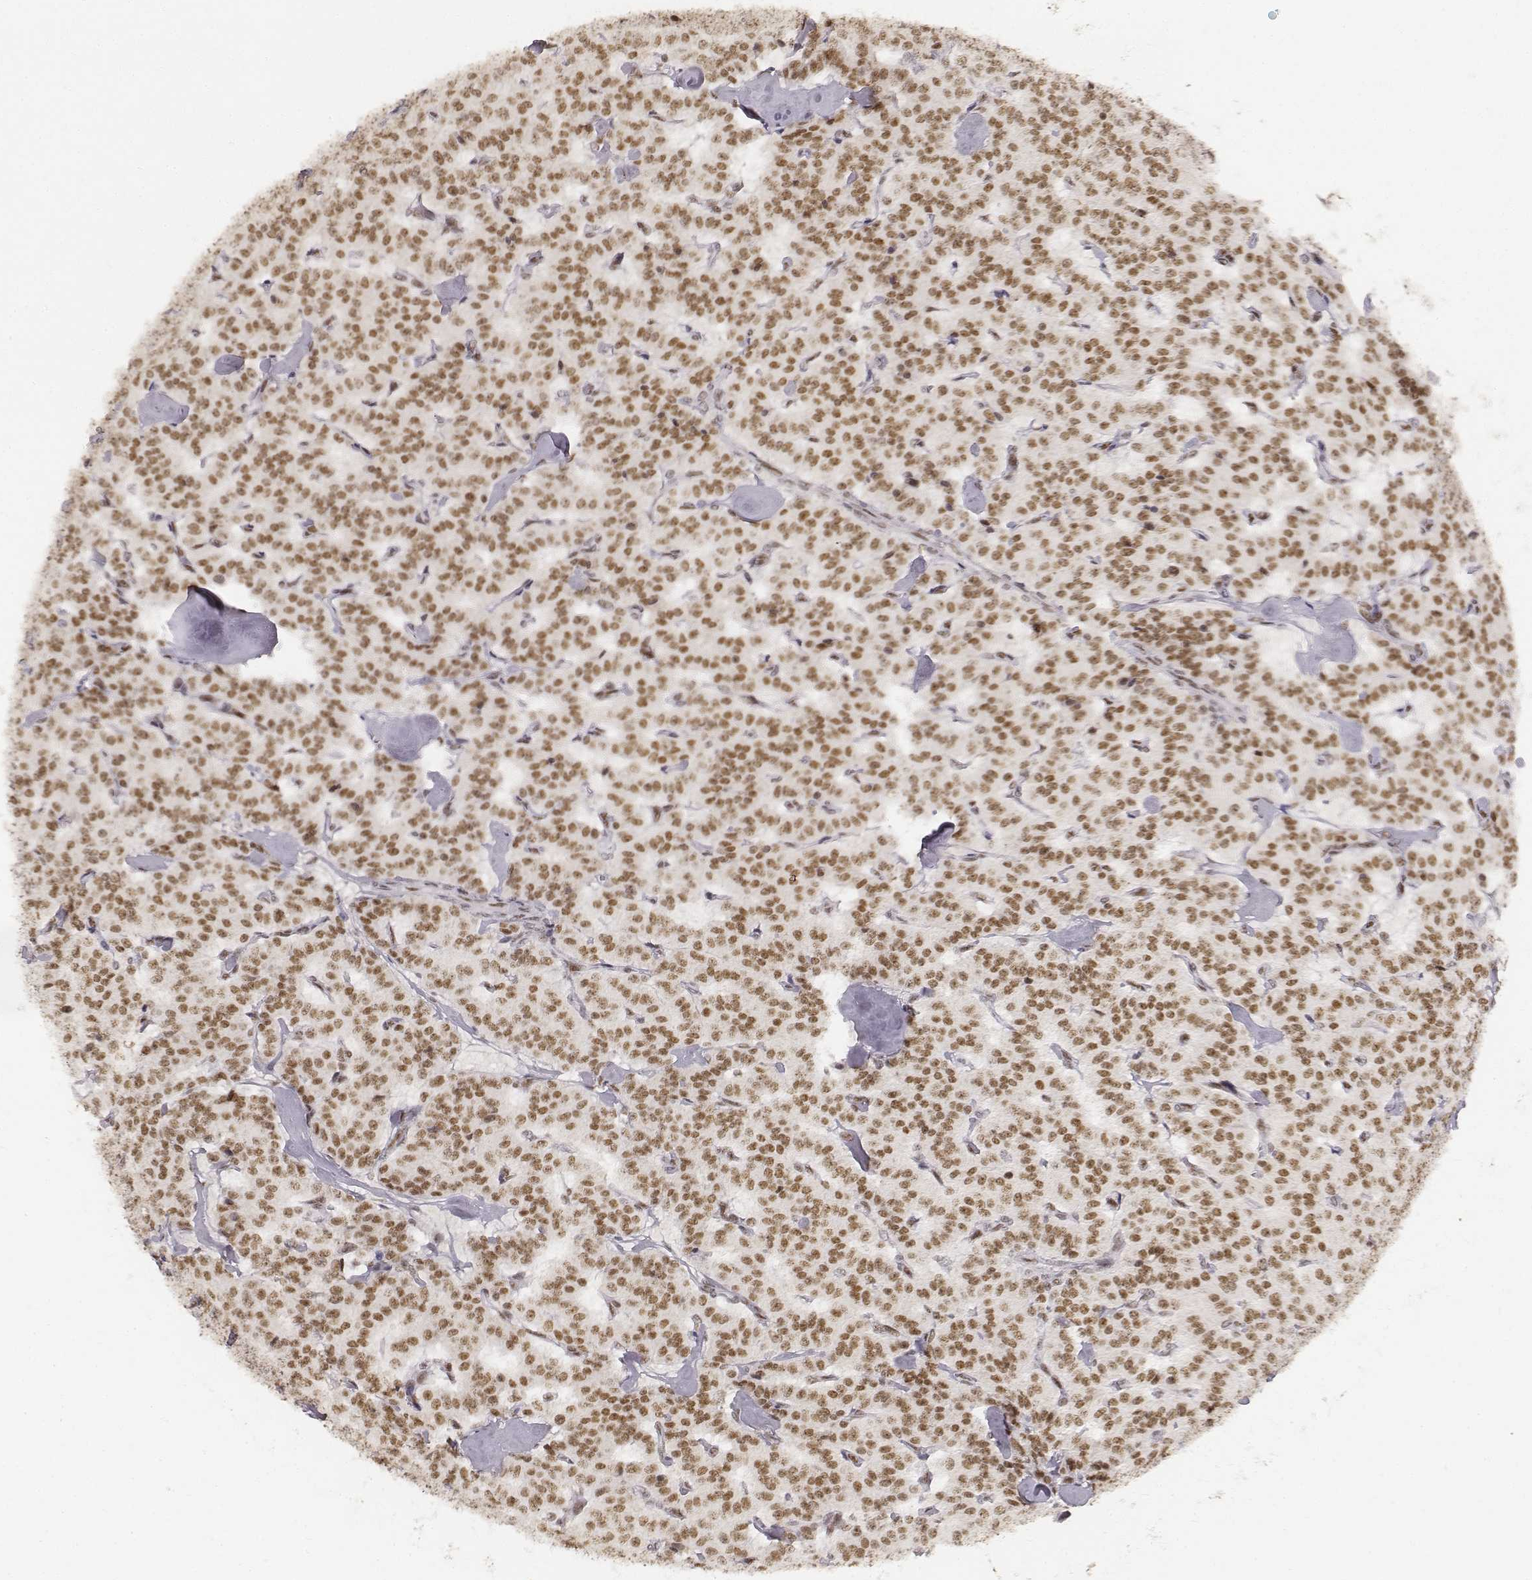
{"staining": {"intensity": "moderate", "quantity": ">75%", "location": "nuclear"}, "tissue": "carcinoid", "cell_type": "Tumor cells", "image_type": "cancer", "snomed": [{"axis": "morphology", "description": "Carcinoid, malignant, NOS"}, {"axis": "topography", "description": "Lung"}], "caption": "Carcinoid was stained to show a protein in brown. There is medium levels of moderate nuclear staining in approximately >75% of tumor cells. (DAB = brown stain, brightfield microscopy at high magnification).", "gene": "PHF6", "patient": {"sex": "female", "age": 46}}